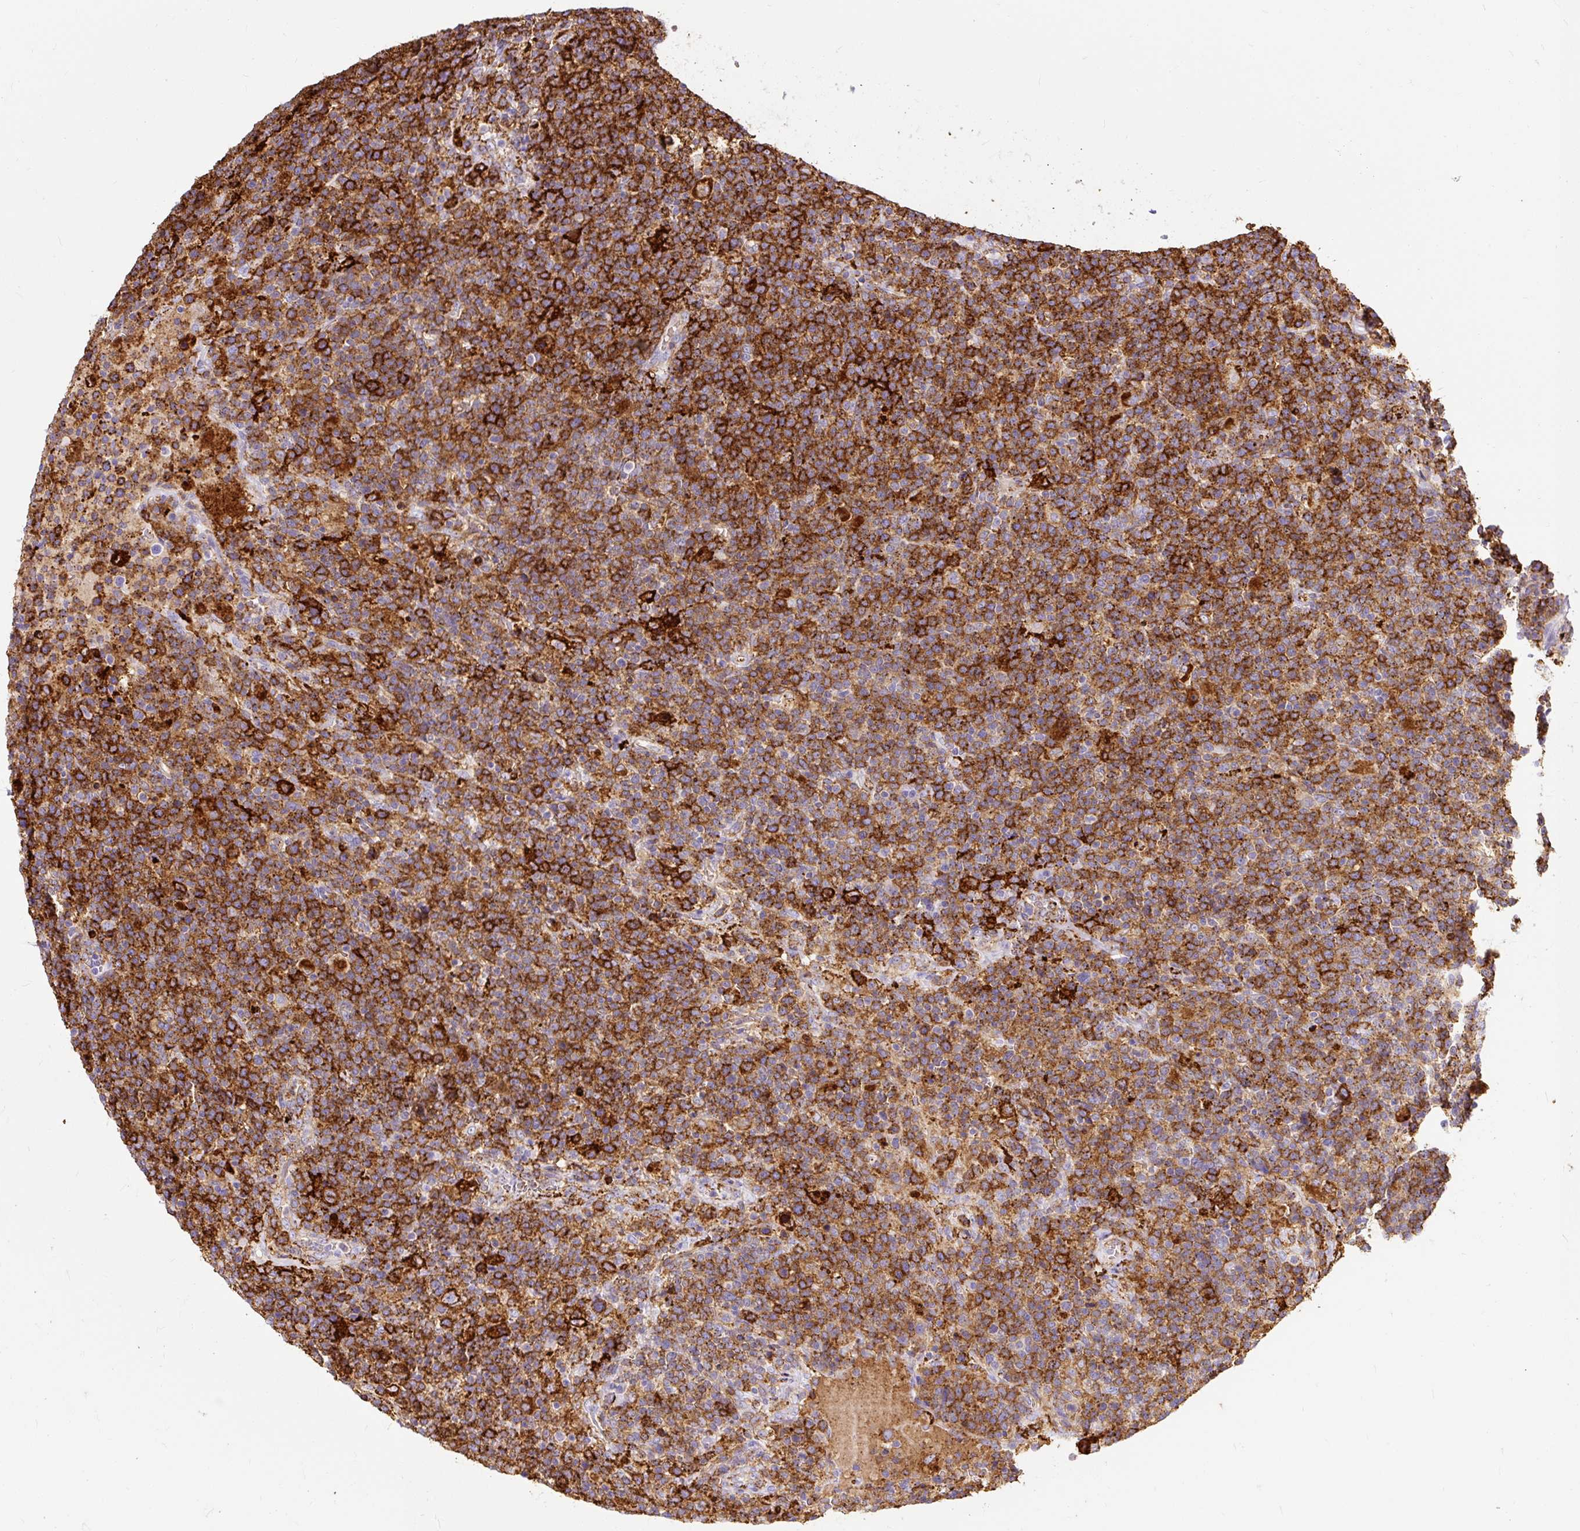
{"staining": {"intensity": "strong", "quantity": ">75%", "location": "cytoplasmic/membranous"}, "tissue": "lymphoma", "cell_type": "Tumor cells", "image_type": "cancer", "snomed": [{"axis": "morphology", "description": "Malignant lymphoma, non-Hodgkin's type, High grade"}, {"axis": "topography", "description": "Lymph node"}], "caption": "A histopathology image of human high-grade malignant lymphoma, non-Hodgkin's type stained for a protein displays strong cytoplasmic/membranous brown staining in tumor cells.", "gene": "HLA-DRA", "patient": {"sex": "male", "age": 61}}